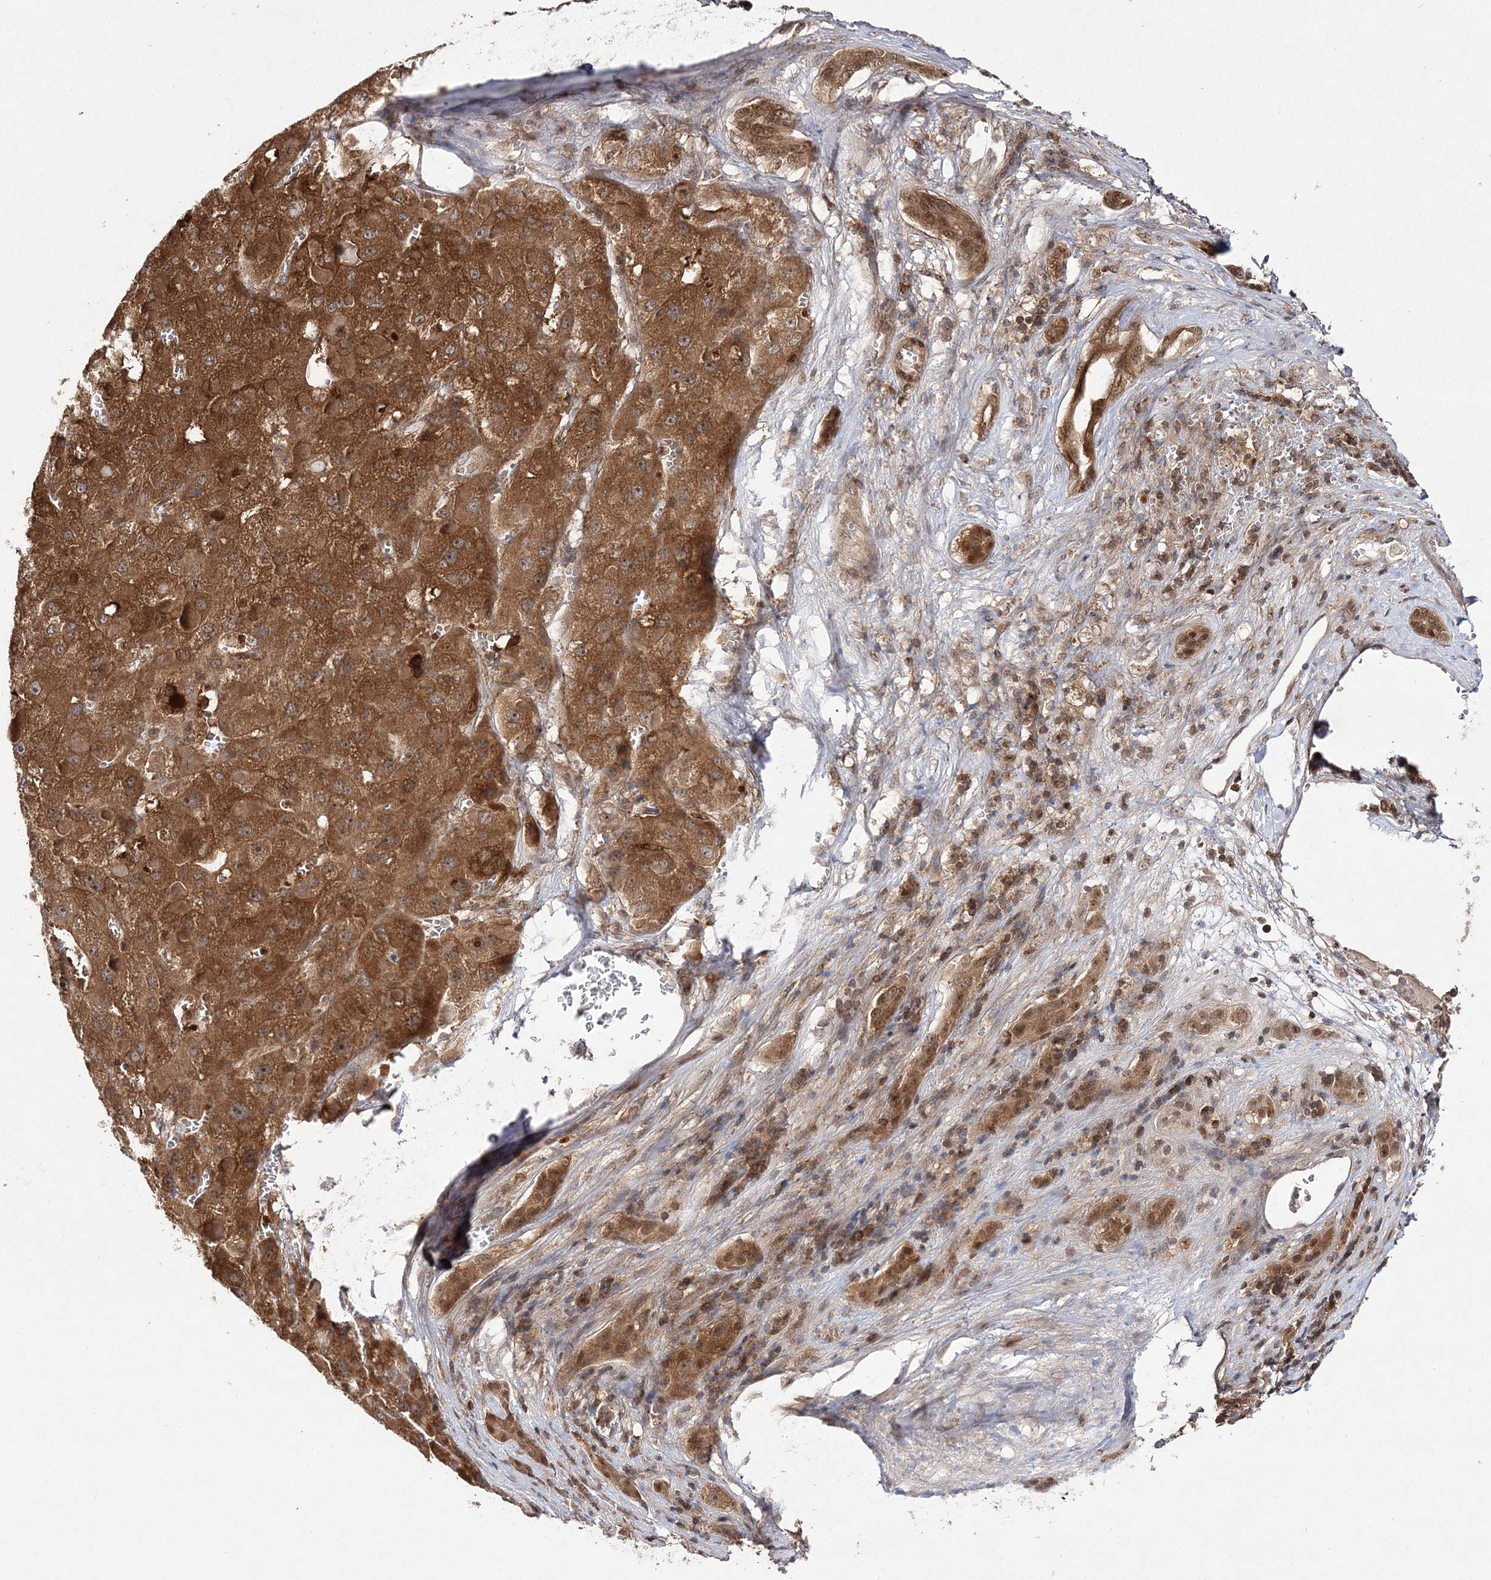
{"staining": {"intensity": "moderate", "quantity": ">75%", "location": "cytoplasmic/membranous"}, "tissue": "liver cancer", "cell_type": "Tumor cells", "image_type": "cancer", "snomed": [{"axis": "morphology", "description": "Carcinoma, Hepatocellular, NOS"}, {"axis": "topography", "description": "Liver"}], "caption": "Immunohistochemistry histopathology image of liver cancer (hepatocellular carcinoma) stained for a protein (brown), which reveals medium levels of moderate cytoplasmic/membranous expression in about >75% of tumor cells.", "gene": "NIF3L1", "patient": {"sex": "female", "age": 73}}